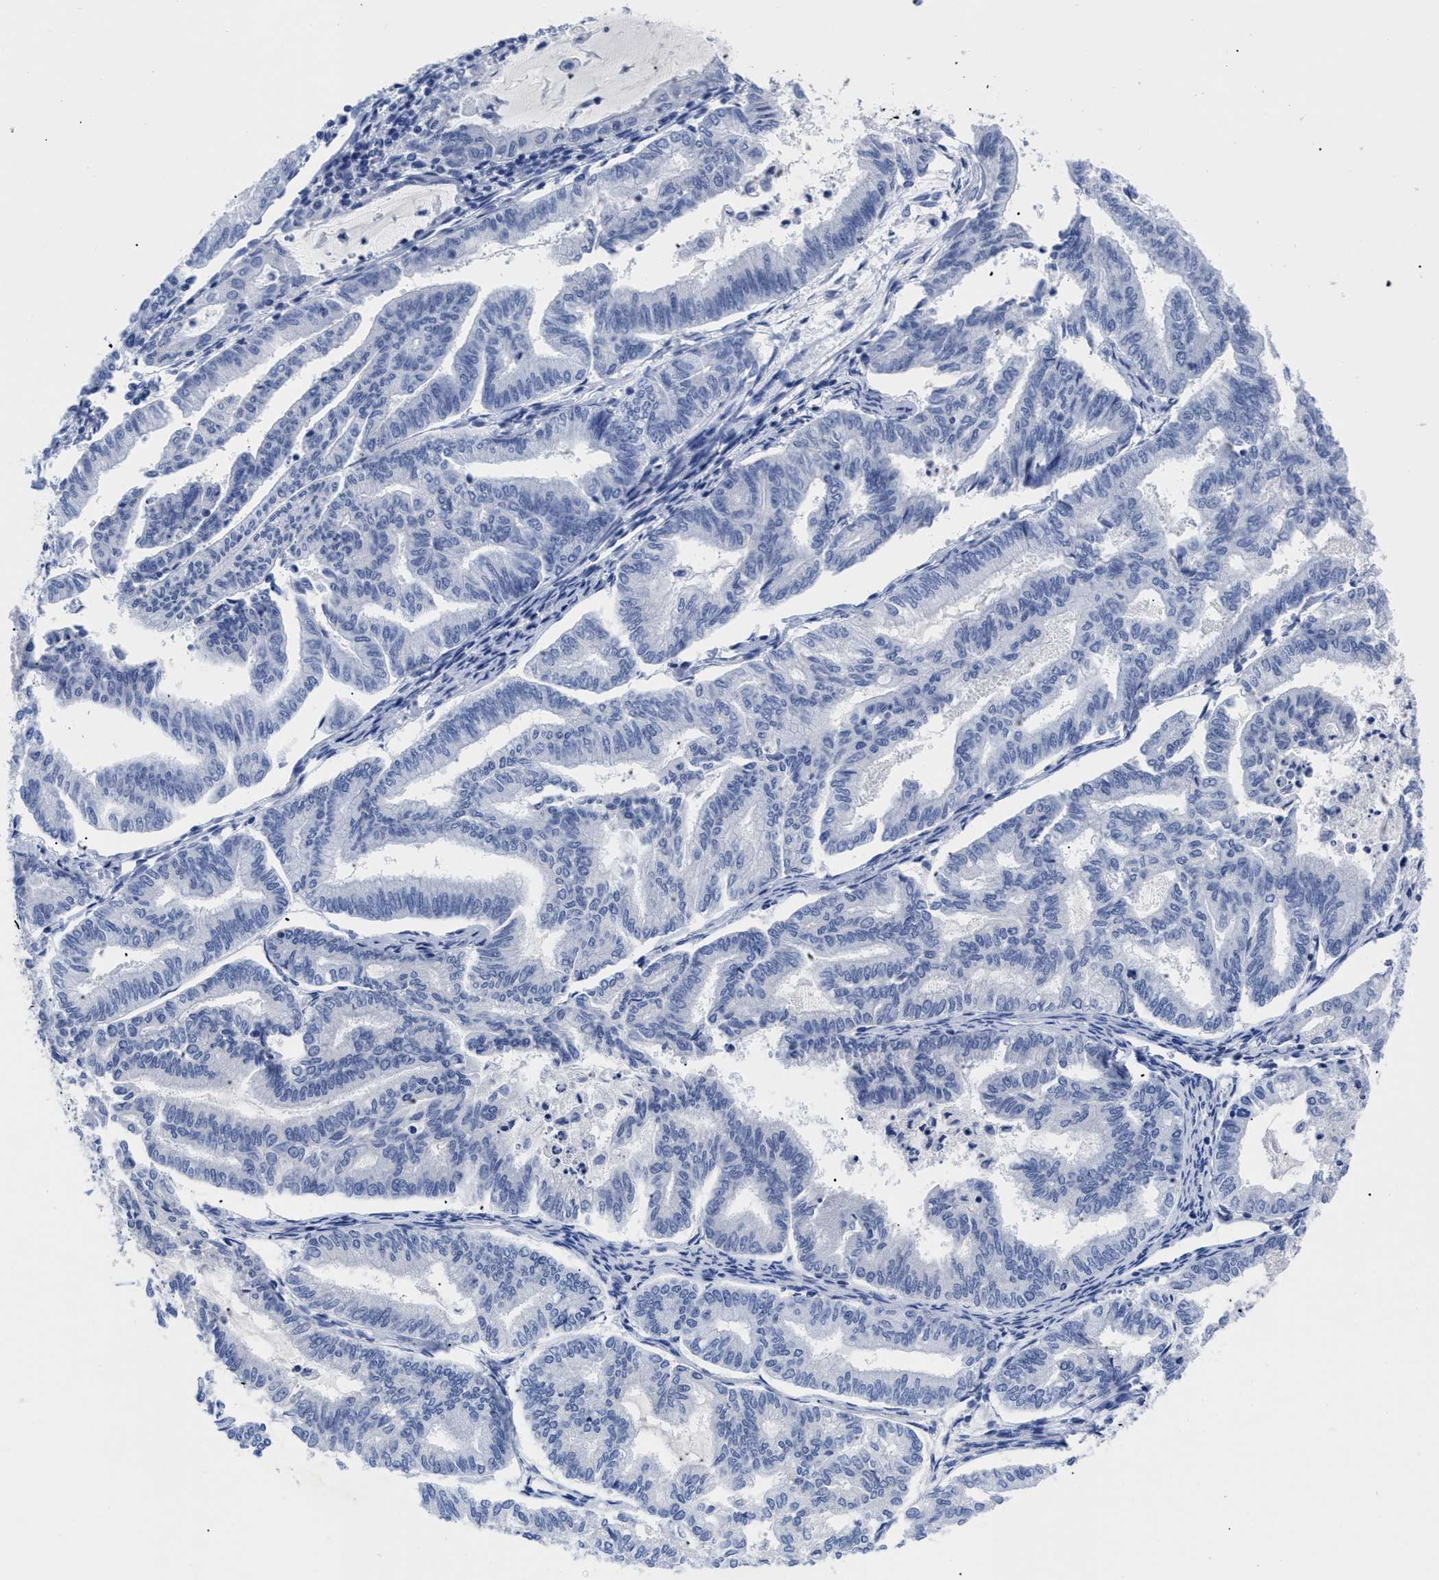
{"staining": {"intensity": "negative", "quantity": "none", "location": "none"}, "tissue": "endometrial cancer", "cell_type": "Tumor cells", "image_type": "cancer", "snomed": [{"axis": "morphology", "description": "Adenocarcinoma, NOS"}, {"axis": "topography", "description": "Endometrium"}], "caption": "DAB immunohistochemical staining of adenocarcinoma (endometrial) demonstrates no significant staining in tumor cells.", "gene": "TREML1", "patient": {"sex": "female", "age": 79}}